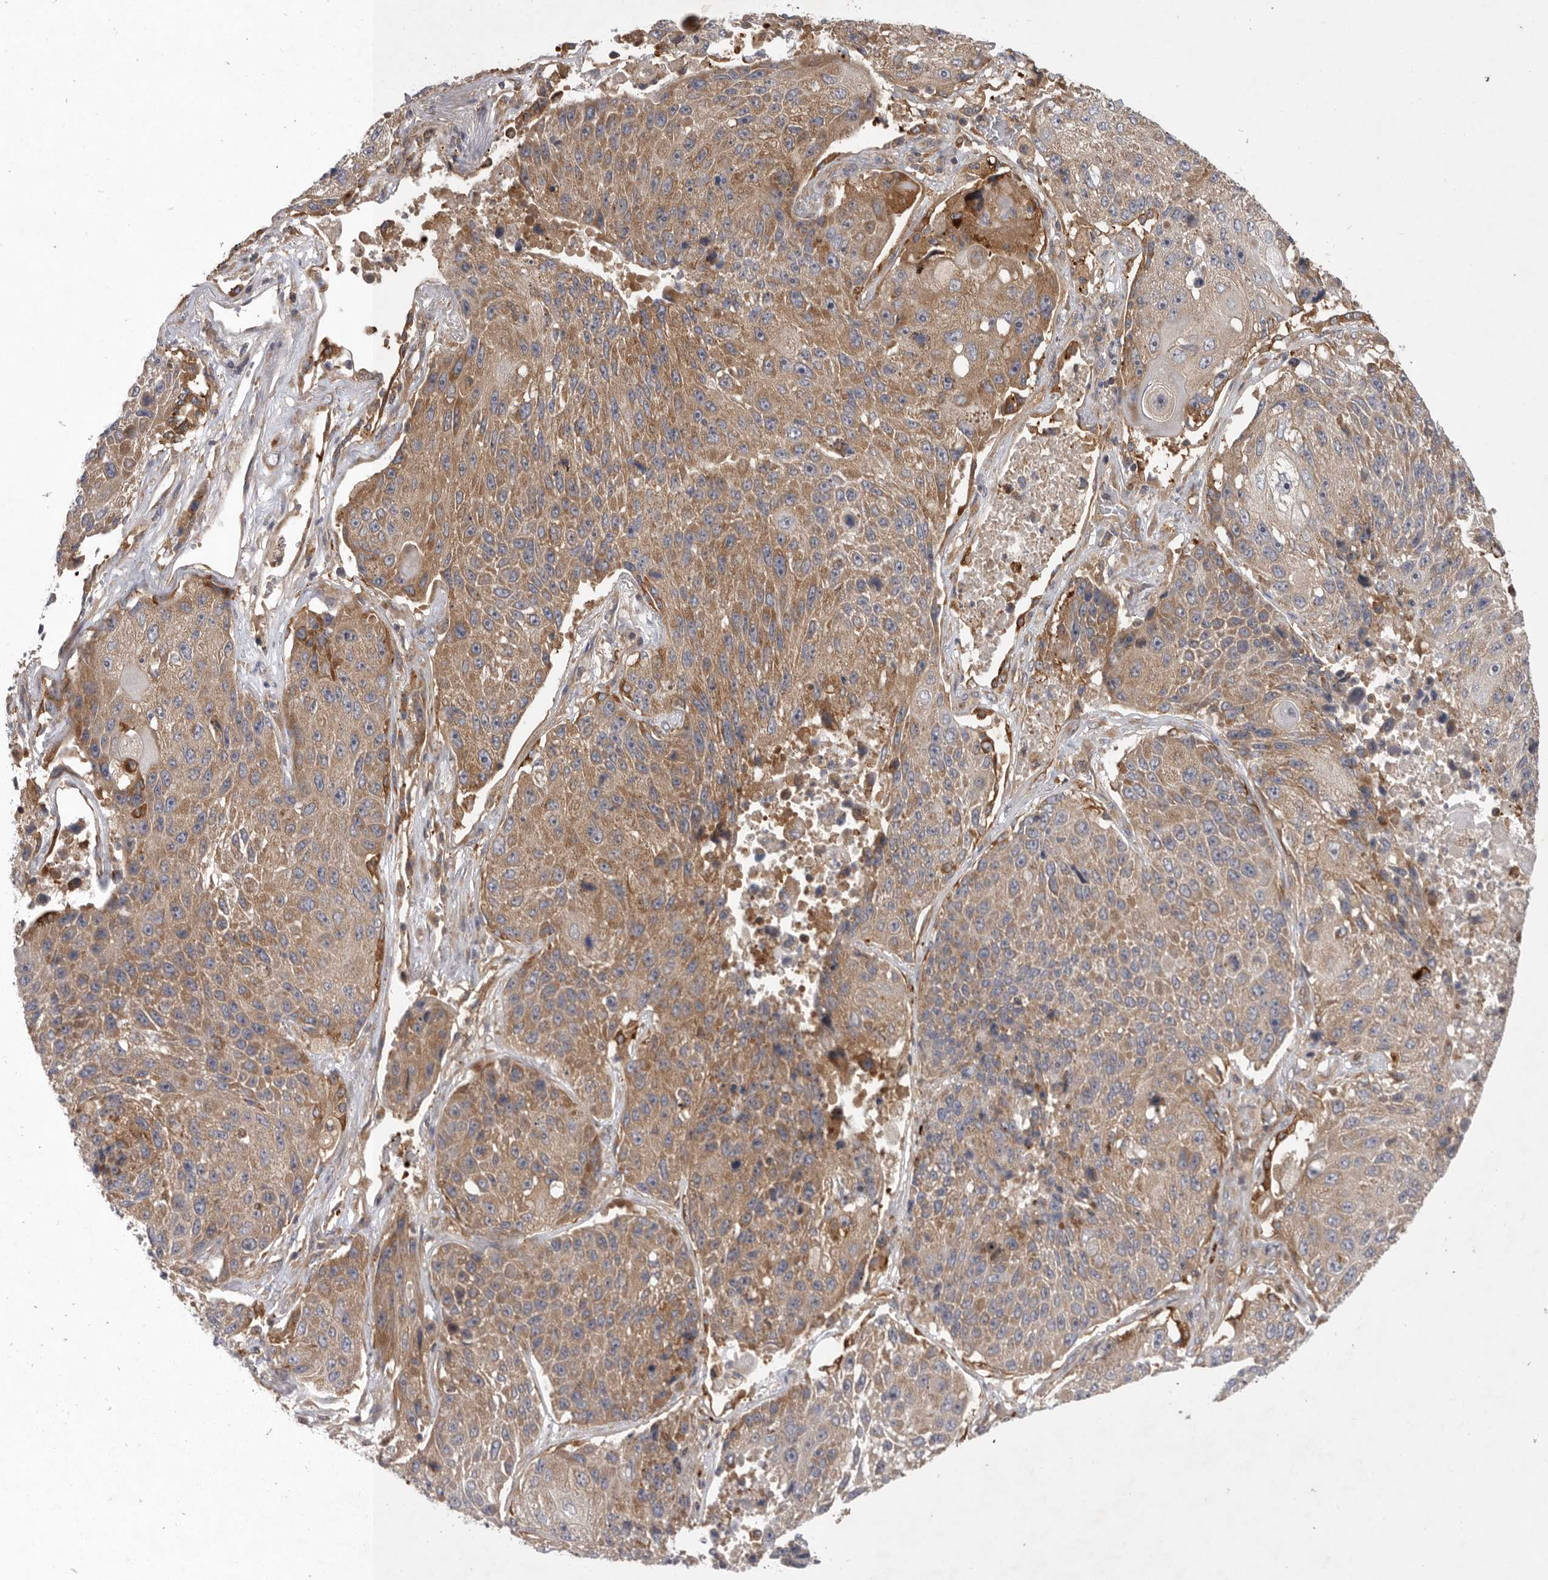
{"staining": {"intensity": "moderate", "quantity": ">75%", "location": "cytoplasmic/membranous"}, "tissue": "lung cancer", "cell_type": "Tumor cells", "image_type": "cancer", "snomed": [{"axis": "morphology", "description": "Squamous cell carcinoma, NOS"}, {"axis": "topography", "description": "Lung"}], "caption": "IHC of lung squamous cell carcinoma shows medium levels of moderate cytoplasmic/membranous staining in about >75% of tumor cells. The staining is performed using DAB brown chromogen to label protein expression. The nuclei are counter-stained blue using hematoxylin.", "gene": "C1orf109", "patient": {"sex": "male", "age": 61}}